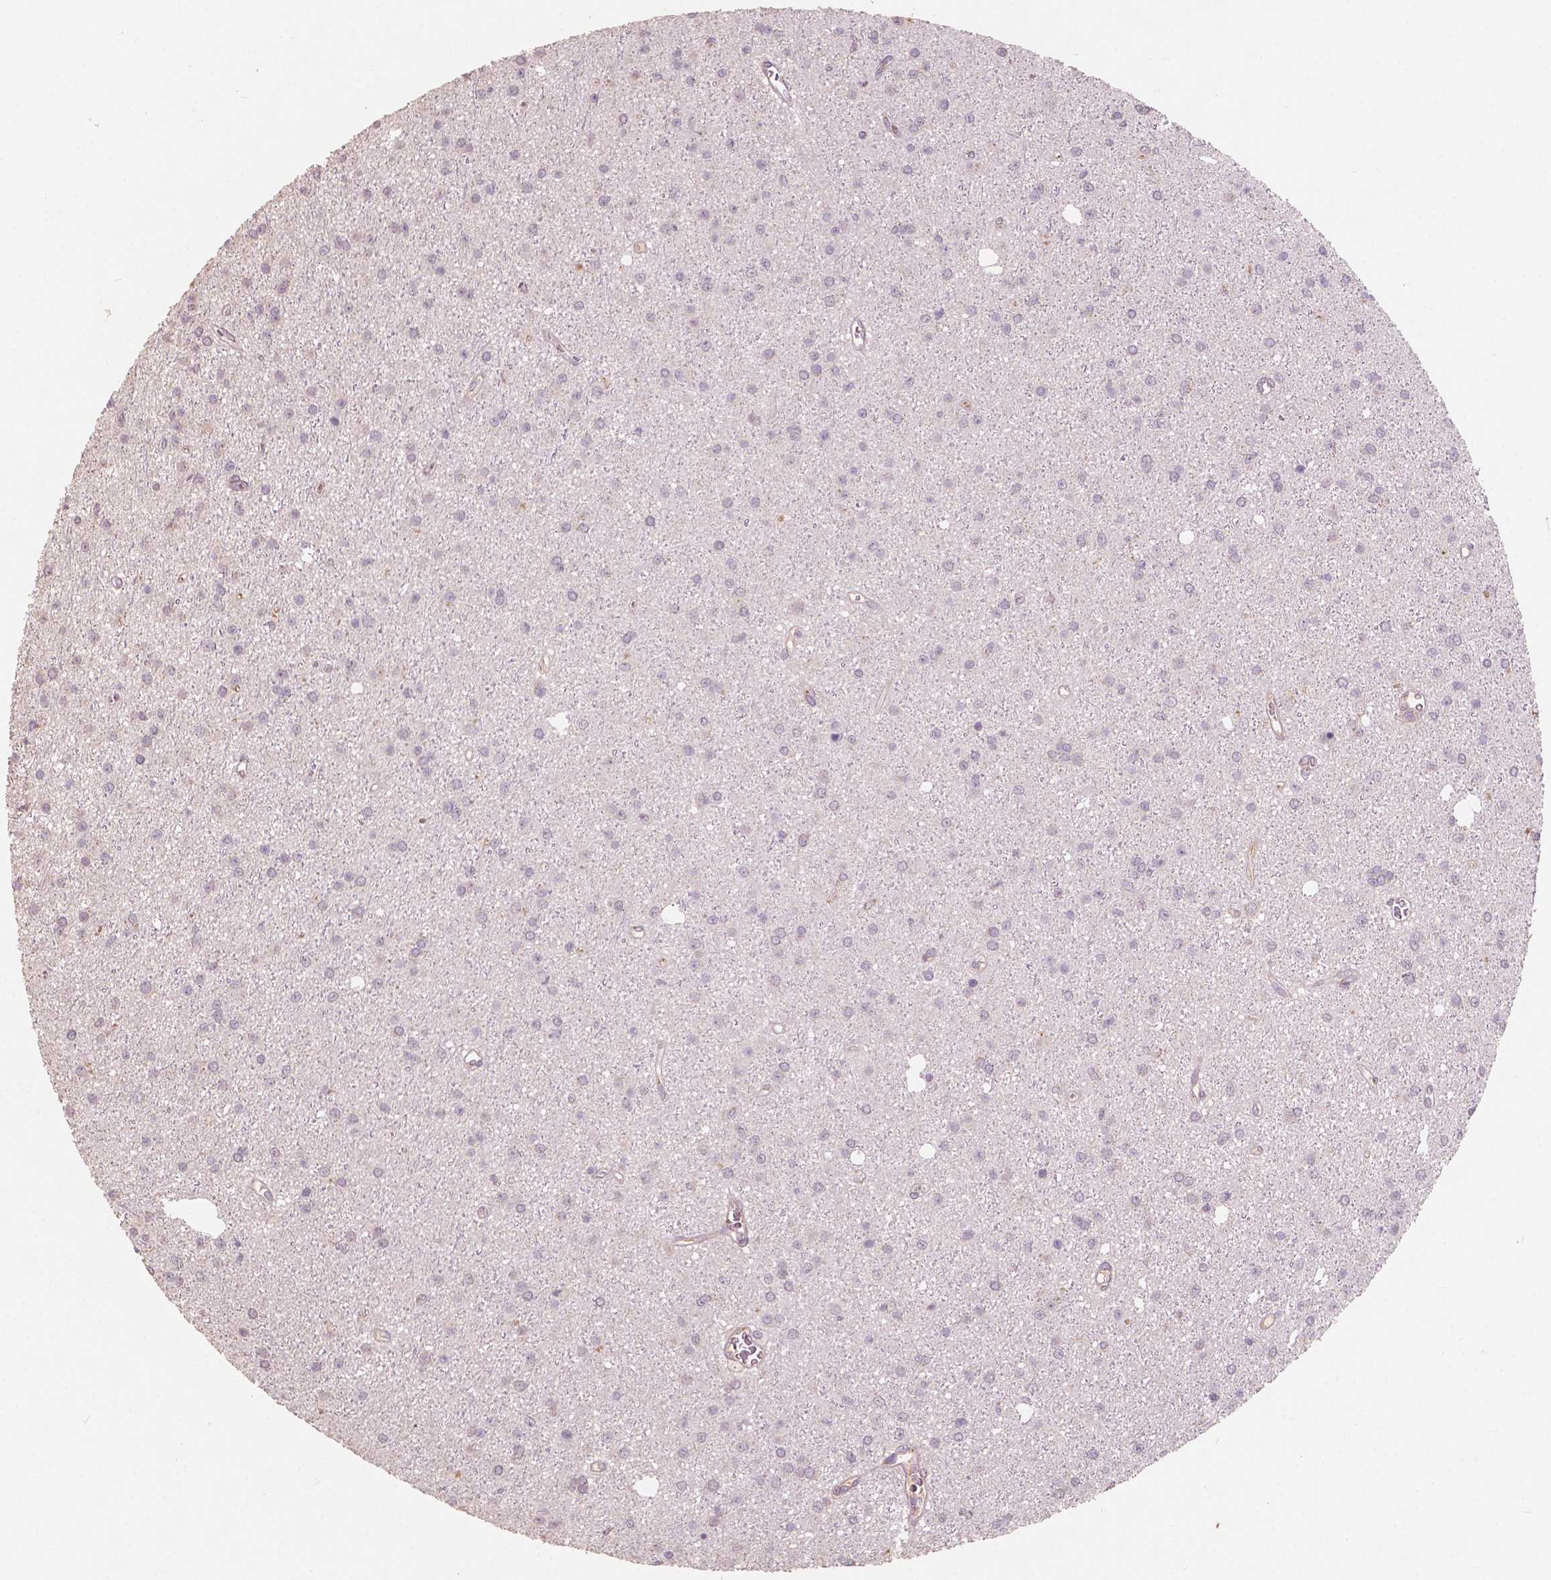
{"staining": {"intensity": "negative", "quantity": "none", "location": "none"}, "tissue": "glioma", "cell_type": "Tumor cells", "image_type": "cancer", "snomed": [{"axis": "morphology", "description": "Glioma, malignant, Low grade"}, {"axis": "topography", "description": "Brain"}], "caption": "Immunohistochemistry micrograph of glioma stained for a protein (brown), which reveals no expression in tumor cells. The staining was performed using DAB (3,3'-diaminobenzidine) to visualize the protein expression in brown, while the nuclei were stained in blue with hematoxylin (Magnification: 20x).", "gene": "CHPT1", "patient": {"sex": "male", "age": 27}}